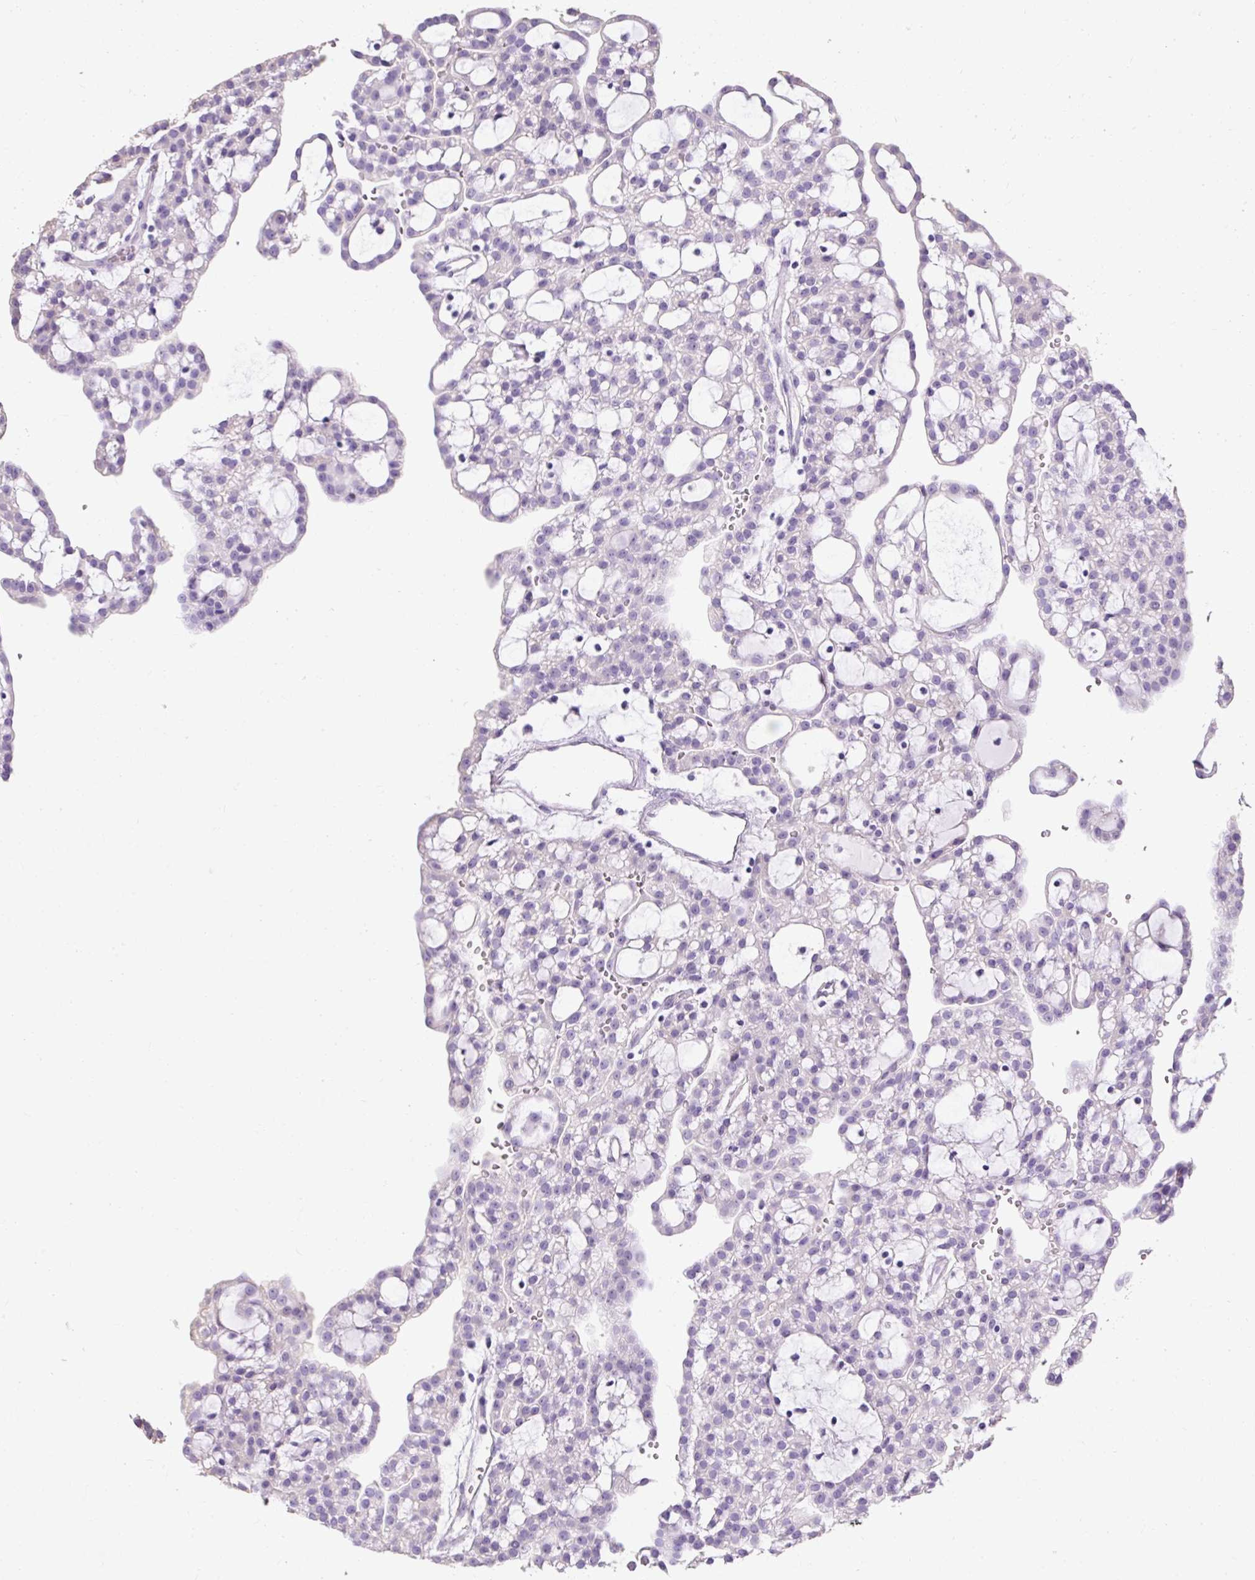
{"staining": {"intensity": "negative", "quantity": "none", "location": "none"}, "tissue": "renal cancer", "cell_type": "Tumor cells", "image_type": "cancer", "snomed": [{"axis": "morphology", "description": "Adenocarcinoma, NOS"}, {"axis": "topography", "description": "Kidney"}], "caption": "A high-resolution micrograph shows IHC staining of renal cancer (adenocarcinoma), which exhibits no significant positivity in tumor cells.", "gene": "C2CD4C", "patient": {"sex": "male", "age": 63}}